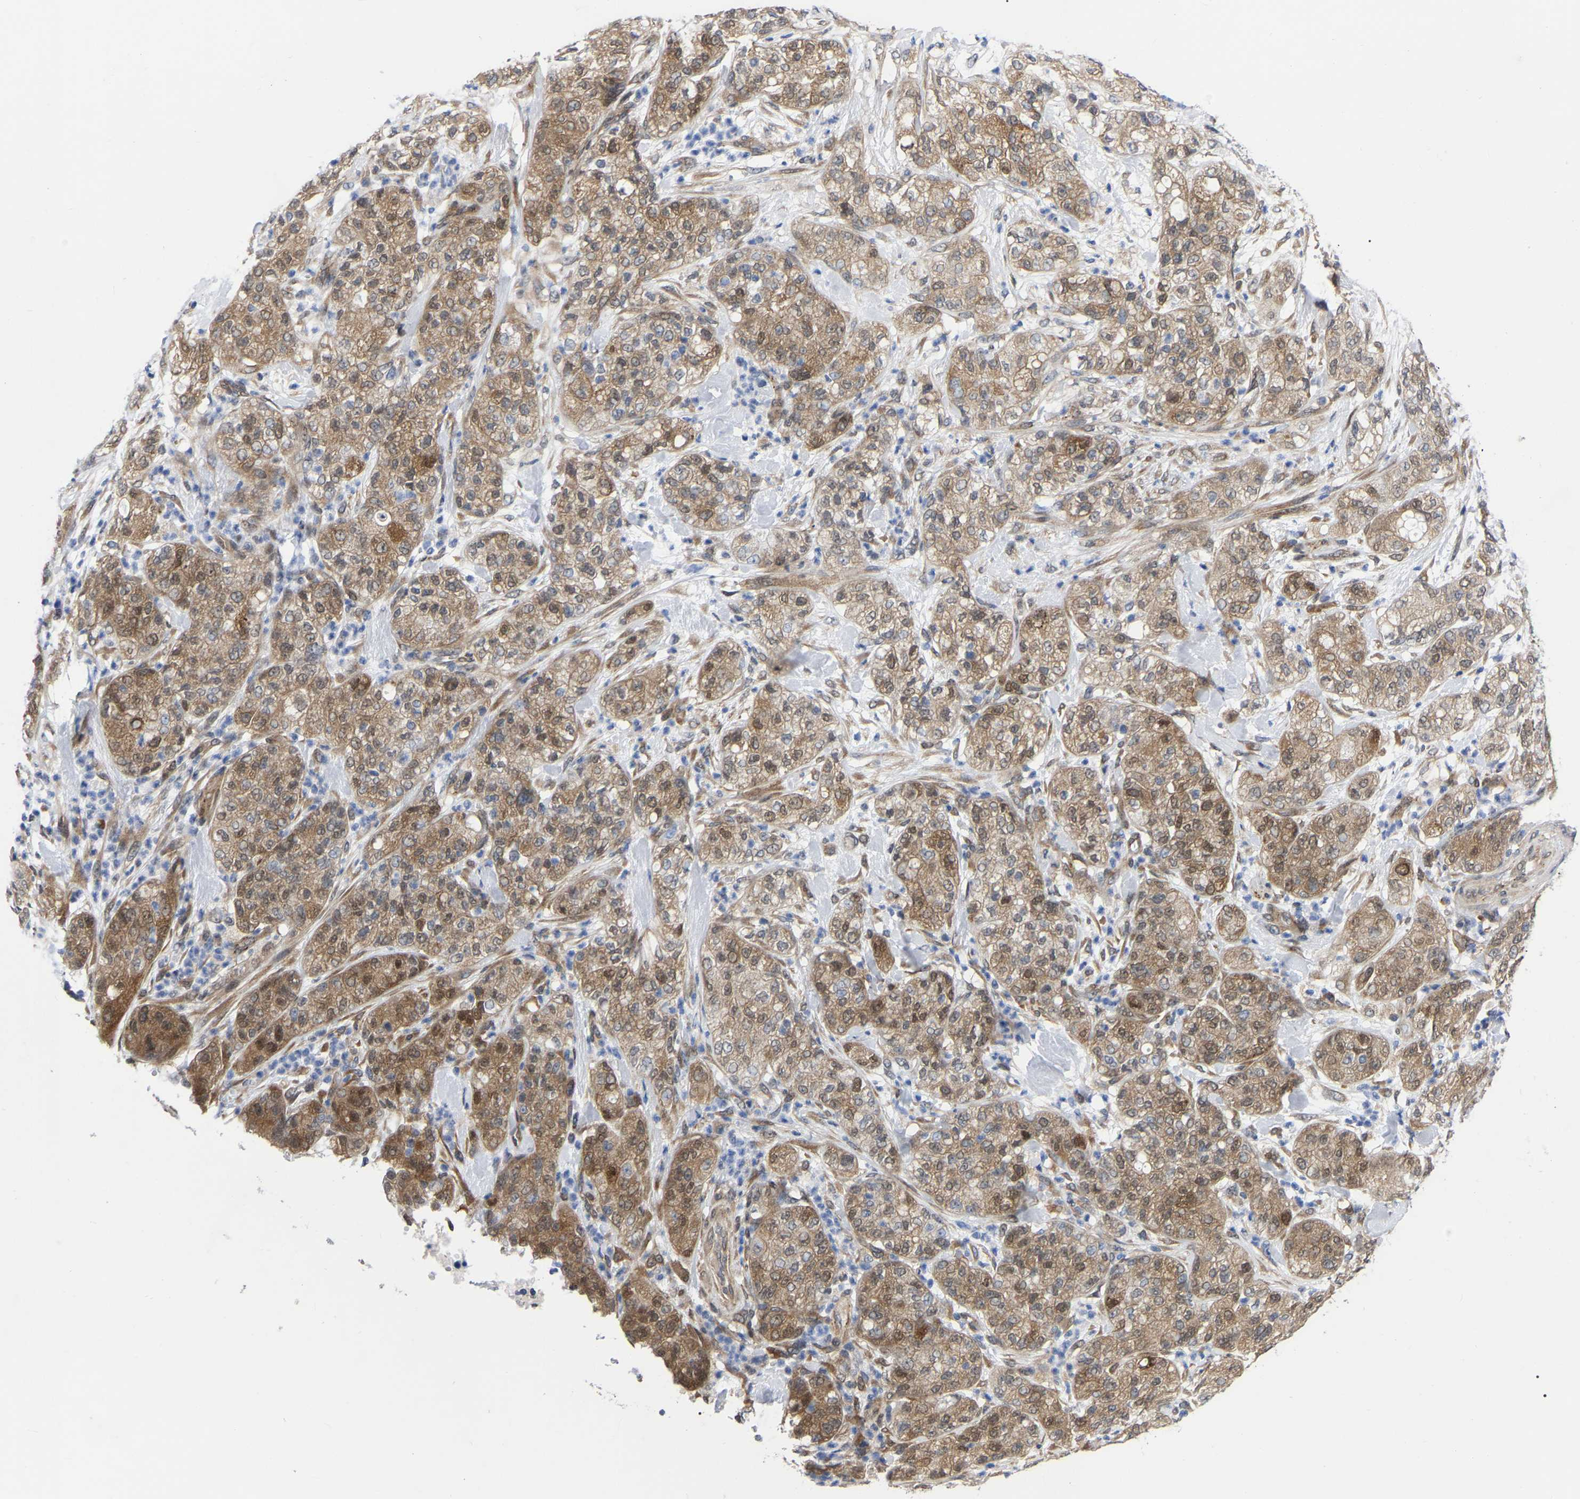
{"staining": {"intensity": "moderate", "quantity": ">75%", "location": "cytoplasmic/membranous,nuclear"}, "tissue": "pancreatic cancer", "cell_type": "Tumor cells", "image_type": "cancer", "snomed": [{"axis": "morphology", "description": "Adenocarcinoma, NOS"}, {"axis": "topography", "description": "Pancreas"}], "caption": "There is medium levels of moderate cytoplasmic/membranous and nuclear expression in tumor cells of pancreatic adenocarcinoma, as demonstrated by immunohistochemical staining (brown color).", "gene": "UBE4B", "patient": {"sex": "female", "age": 78}}